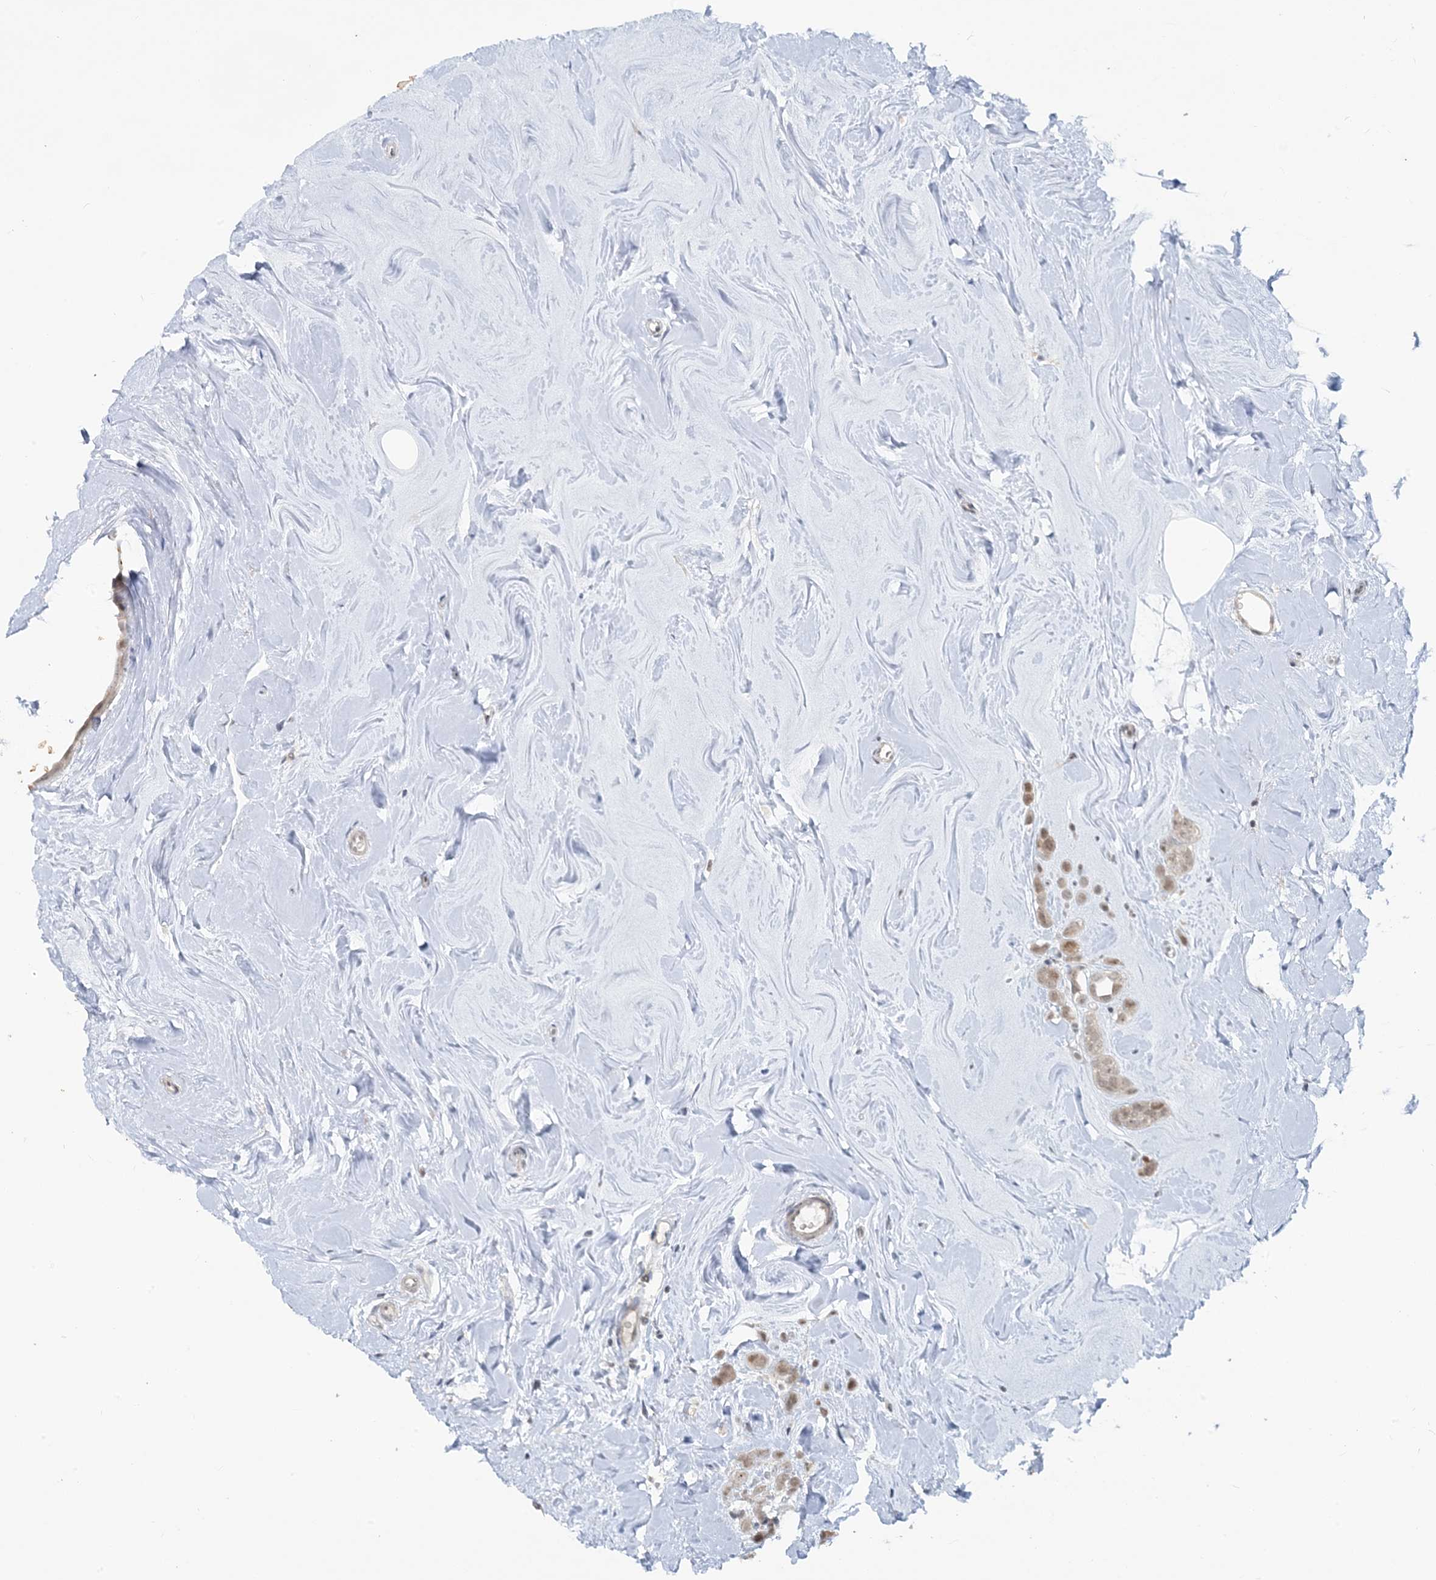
{"staining": {"intensity": "weak", "quantity": ">75%", "location": "cytoplasmic/membranous,nuclear"}, "tissue": "breast cancer", "cell_type": "Tumor cells", "image_type": "cancer", "snomed": [{"axis": "morphology", "description": "Lobular carcinoma"}, {"axis": "topography", "description": "Breast"}], "caption": "Immunohistochemical staining of lobular carcinoma (breast) exhibits low levels of weak cytoplasmic/membranous and nuclear protein expression in approximately >75% of tumor cells. (DAB (3,3'-diaminobenzidine) IHC with brightfield microscopy, high magnification).", "gene": "LEXM", "patient": {"sex": "female", "age": 47}}